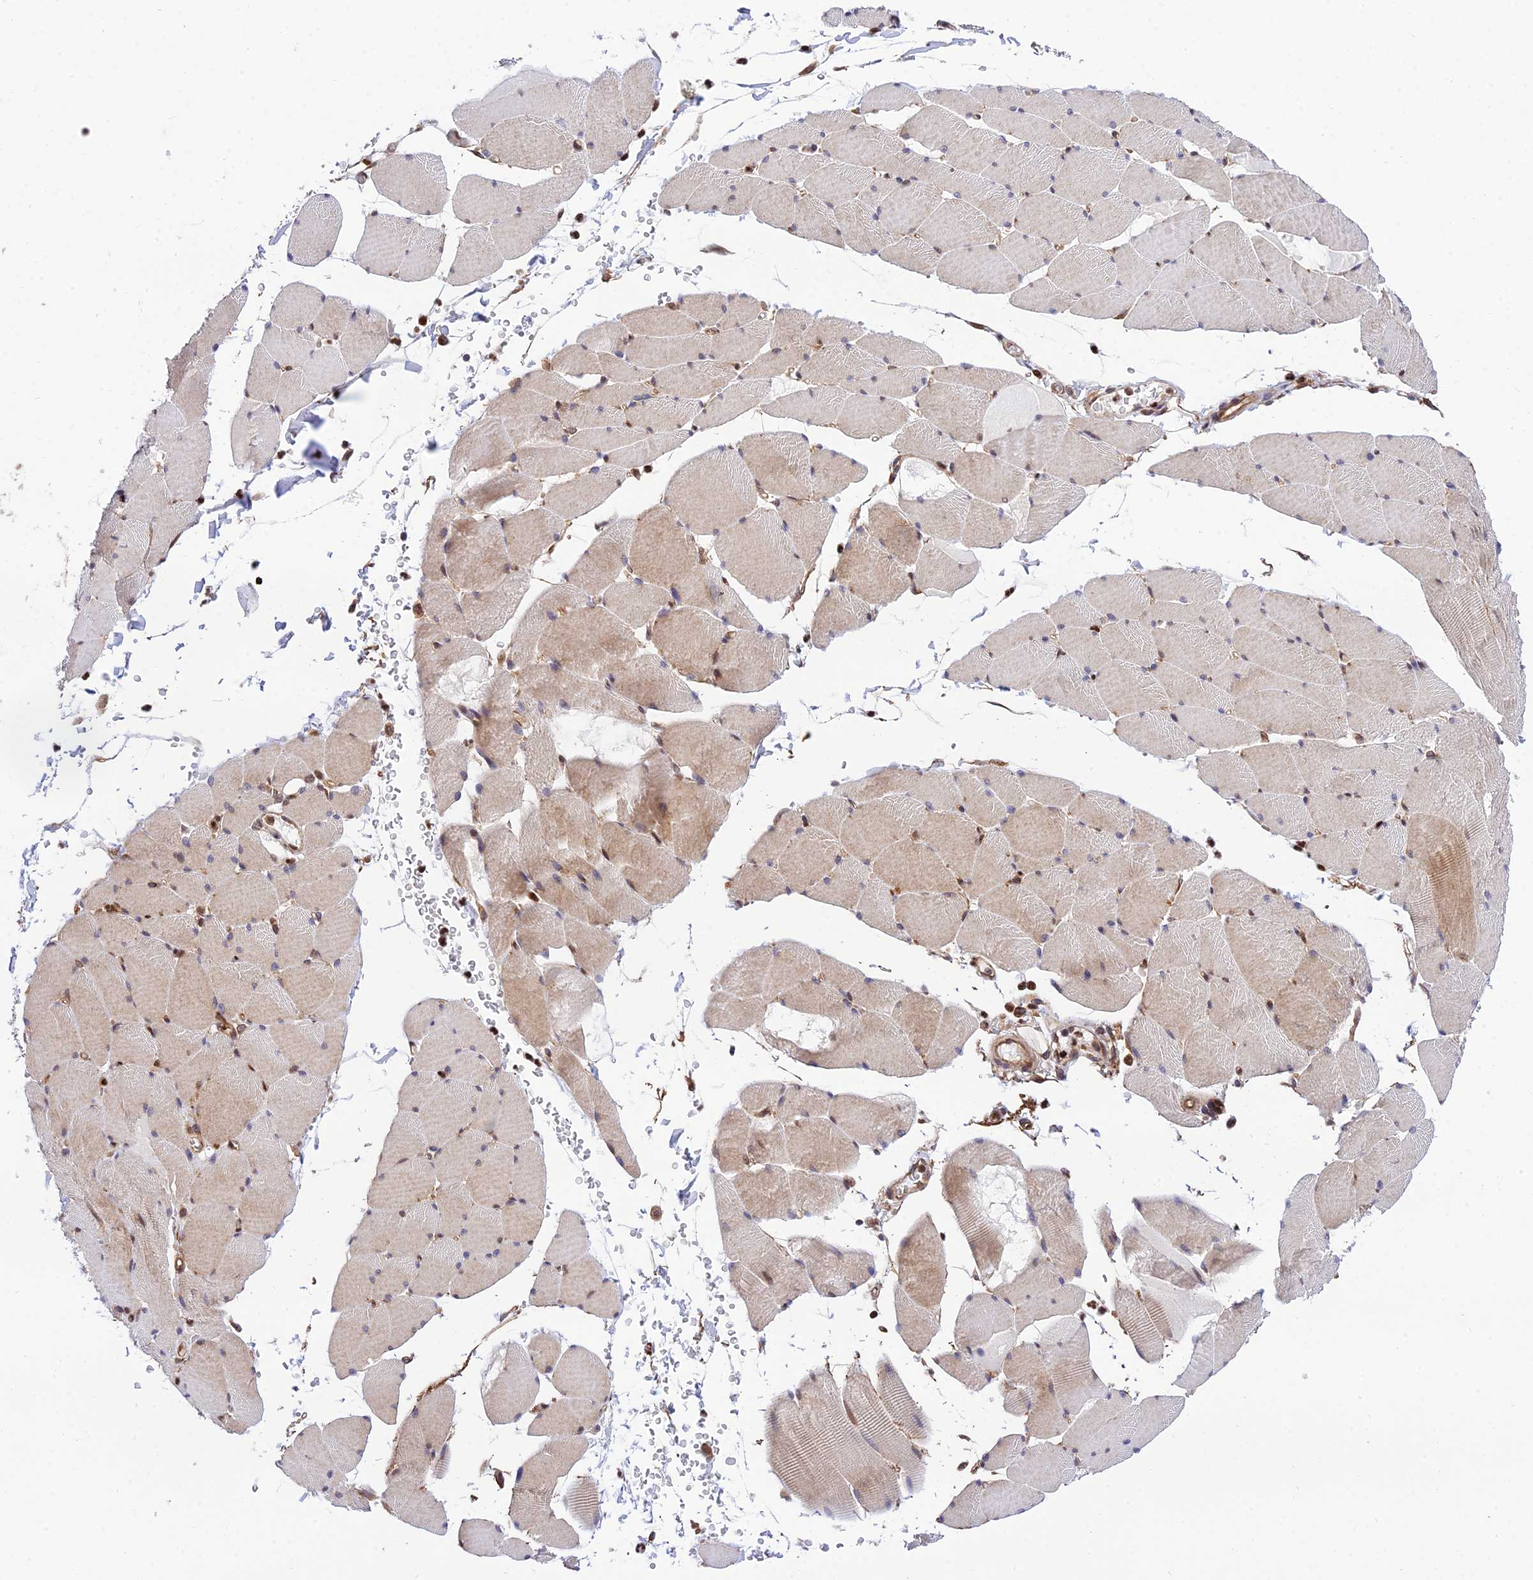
{"staining": {"intensity": "moderate", "quantity": "25%-75%", "location": "cytoplasmic/membranous"}, "tissue": "skeletal muscle", "cell_type": "Myocytes", "image_type": "normal", "snomed": [{"axis": "morphology", "description": "Normal tissue, NOS"}, {"axis": "topography", "description": "Skeletal muscle"}, {"axis": "topography", "description": "Head-Neck"}], "caption": "Benign skeletal muscle displays moderate cytoplasmic/membranous expression in about 25%-75% of myocytes, visualized by immunohistochemistry. Nuclei are stained in blue.", "gene": "SMG6", "patient": {"sex": "male", "age": 66}}